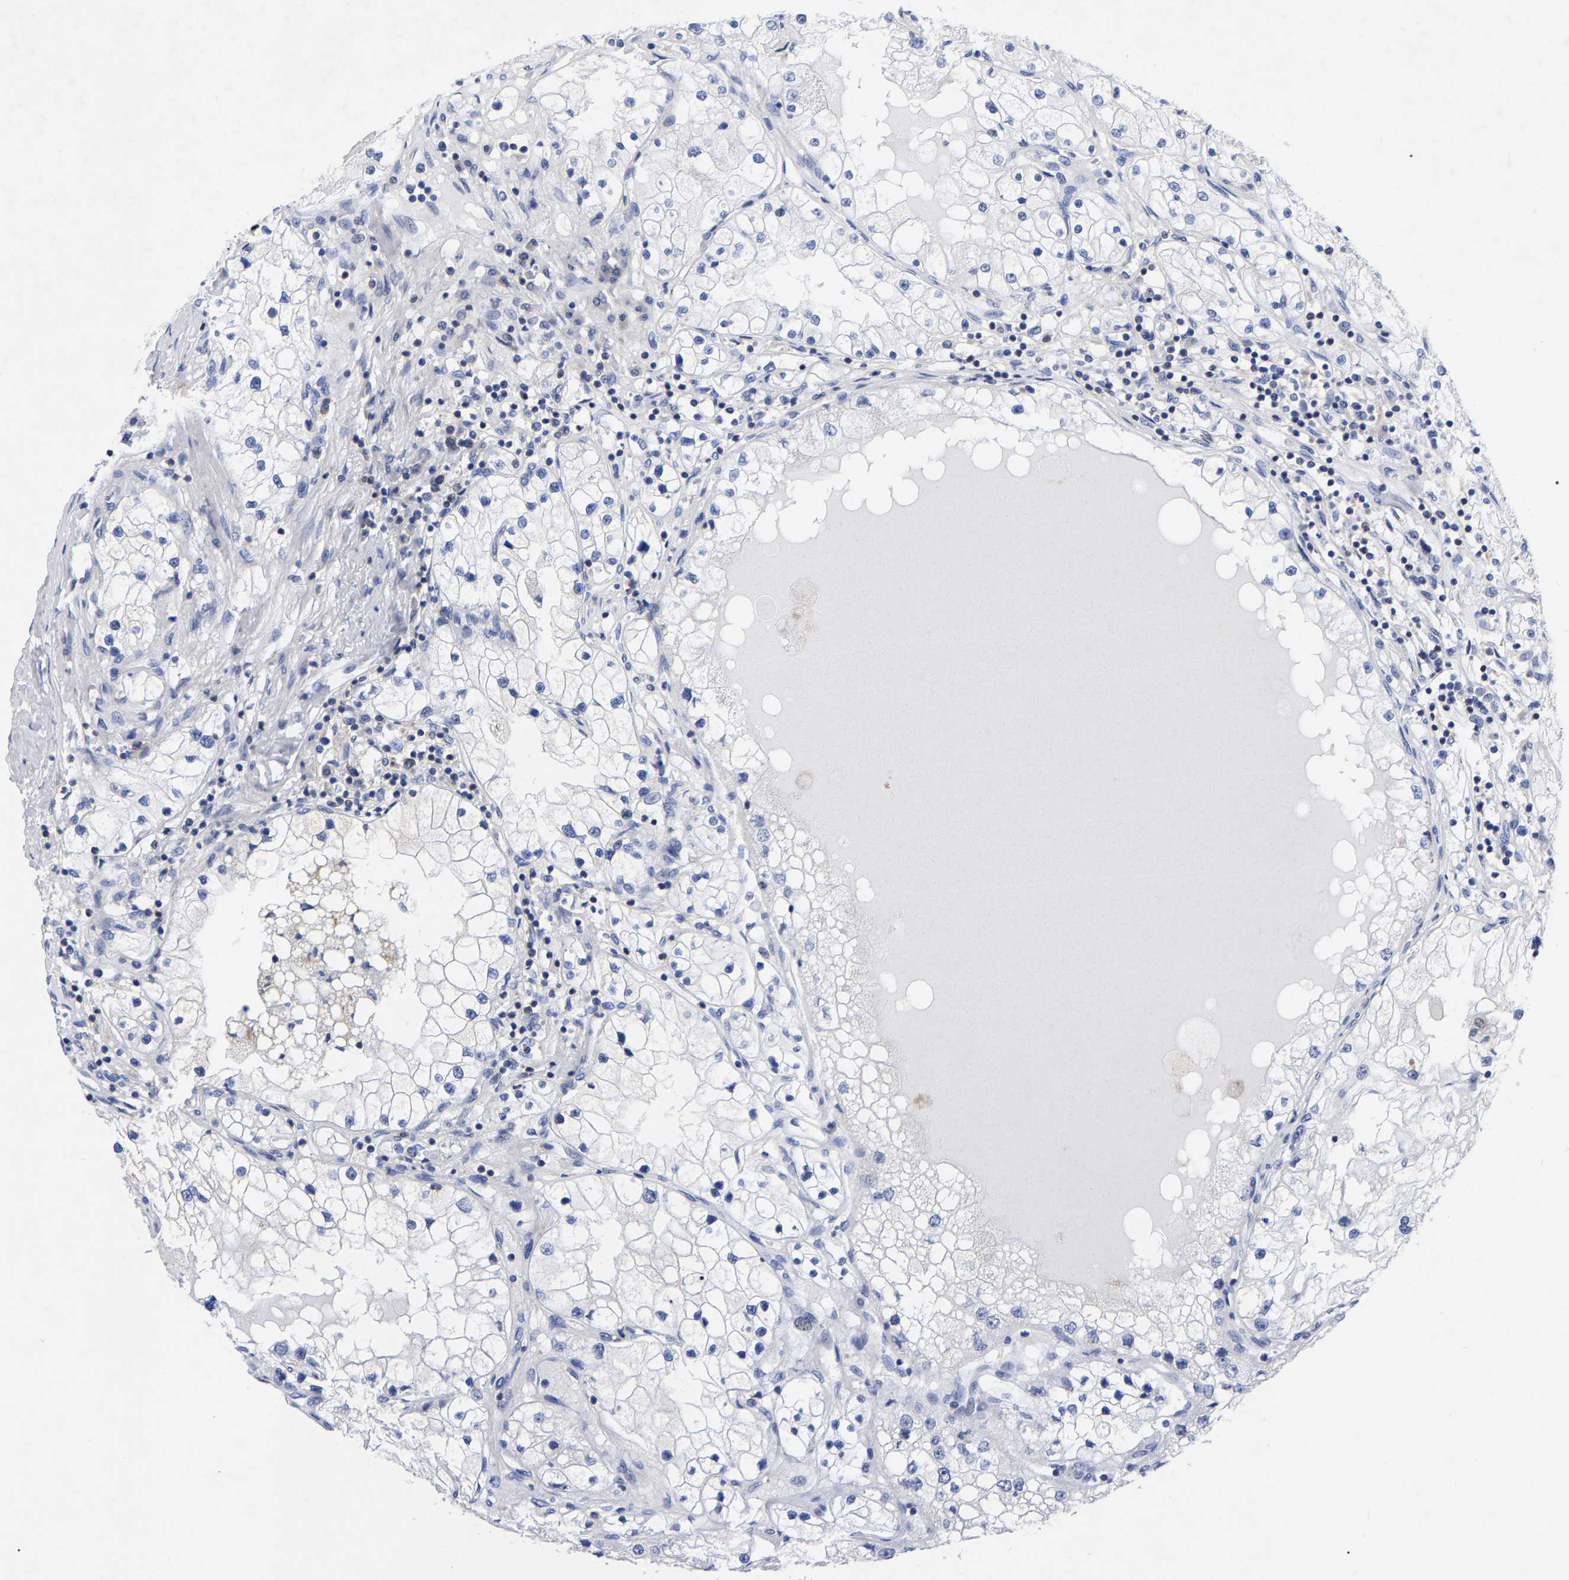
{"staining": {"intensity": "negative", "quantity": "none", "location": "none"}, "tissue": "renal cancer", "cell_type": "Tumor cells", "image_type": "cancer", "snomed": [{"axis": "morphology", "description": "Adenocarcinoma, NOS"}, {"axis": "topography", "description": "Kidney"}], "caption": "Tumor cells are negative for brown protein staining in renal cancer.", "gene": "PTPN7", "patient": {"sex": "male", "age": 68}}